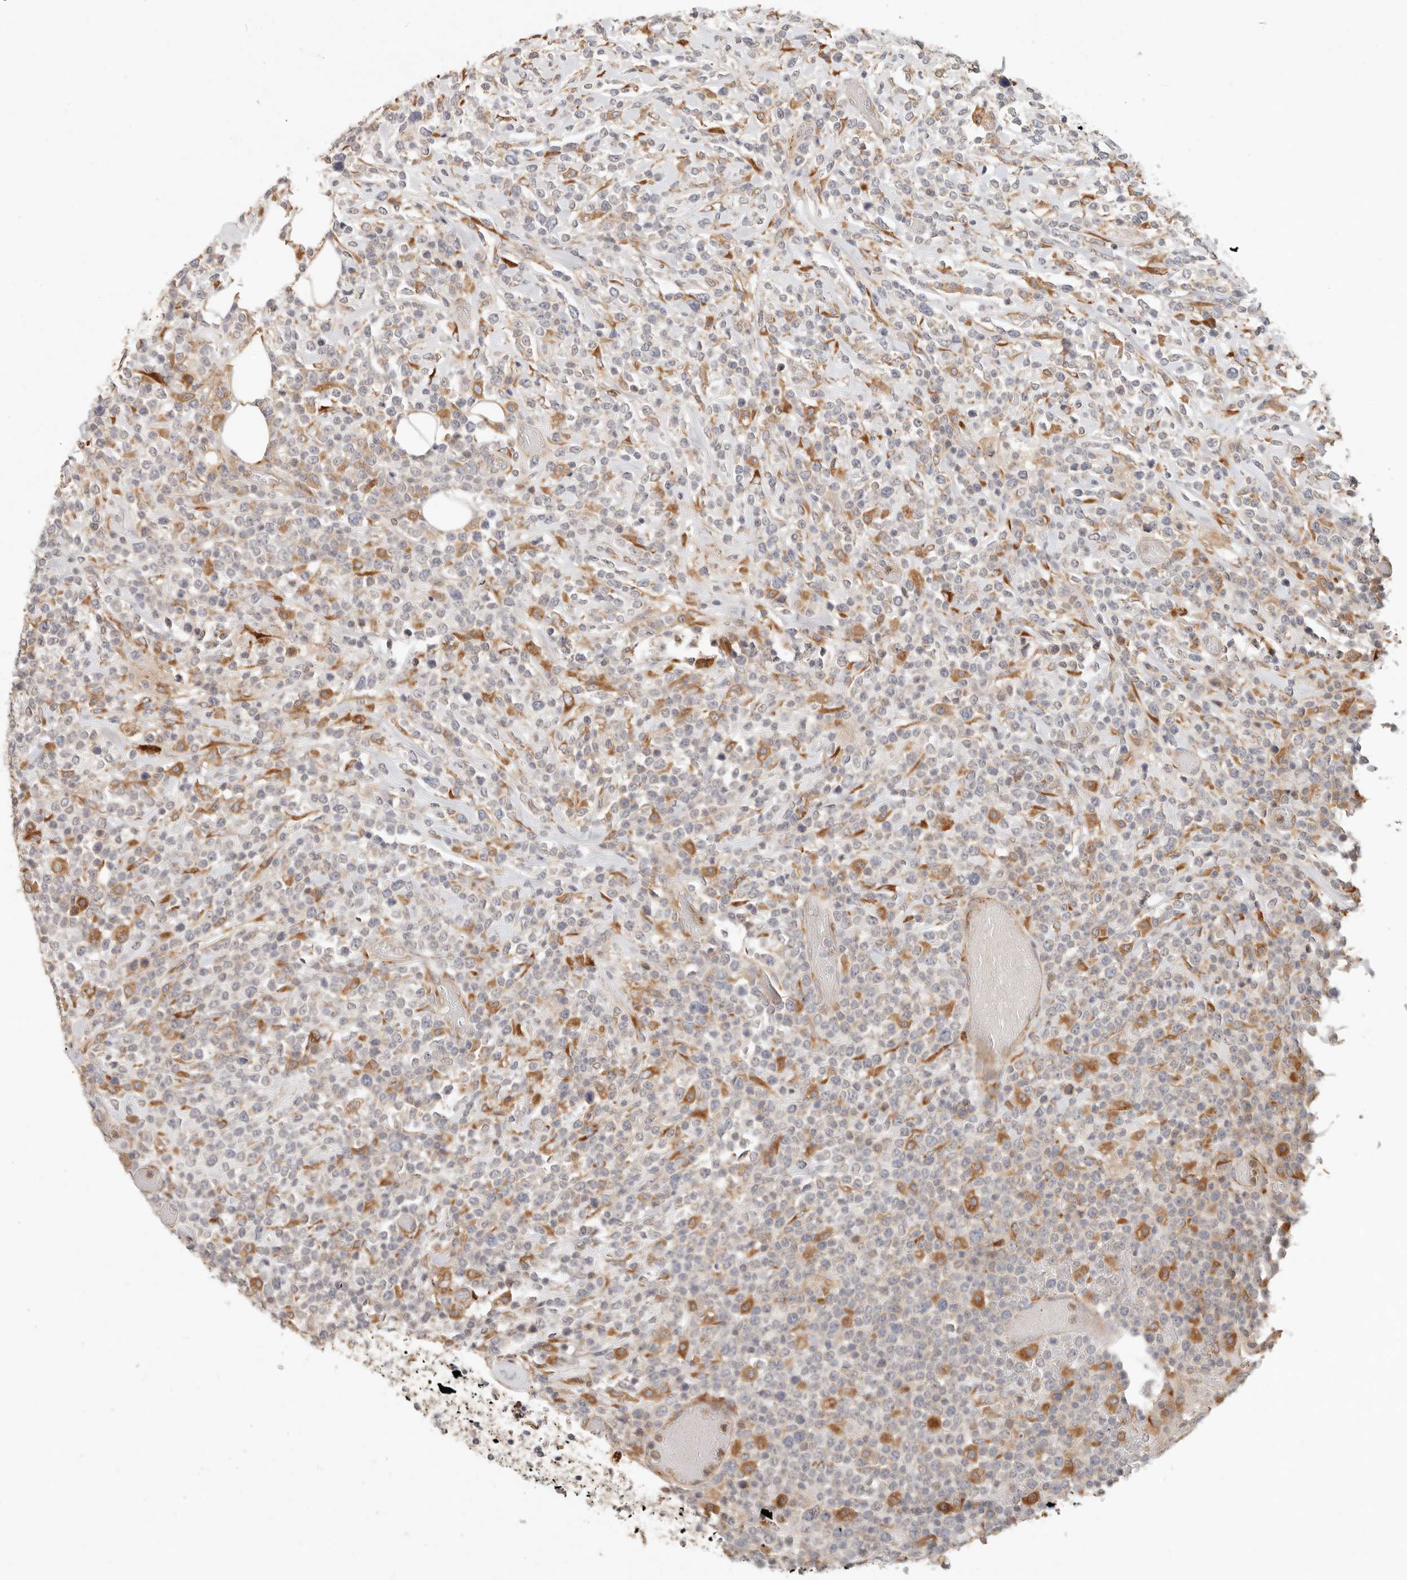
{"staining": {"intensity": "negative", "quantity": "none", "location": "none"}, "tissue": "lymphoma", "cell_type": "Tumor cells", "image_type": "cancer", "snomed": [{"axis": "morphology", "description": "Malignant lymphoma, non-Hodgkin's type, High grade"}, {"axis": "topography", "description": "Colon"}], "caption": "Immunohistochemistry (IHC) histopathology image of lymphoma stained for a protein (brown), which reveals no staining in tumor cells.", "gene": "ARHGEF10L", "patient": {"sex": "female", "age": 53}}